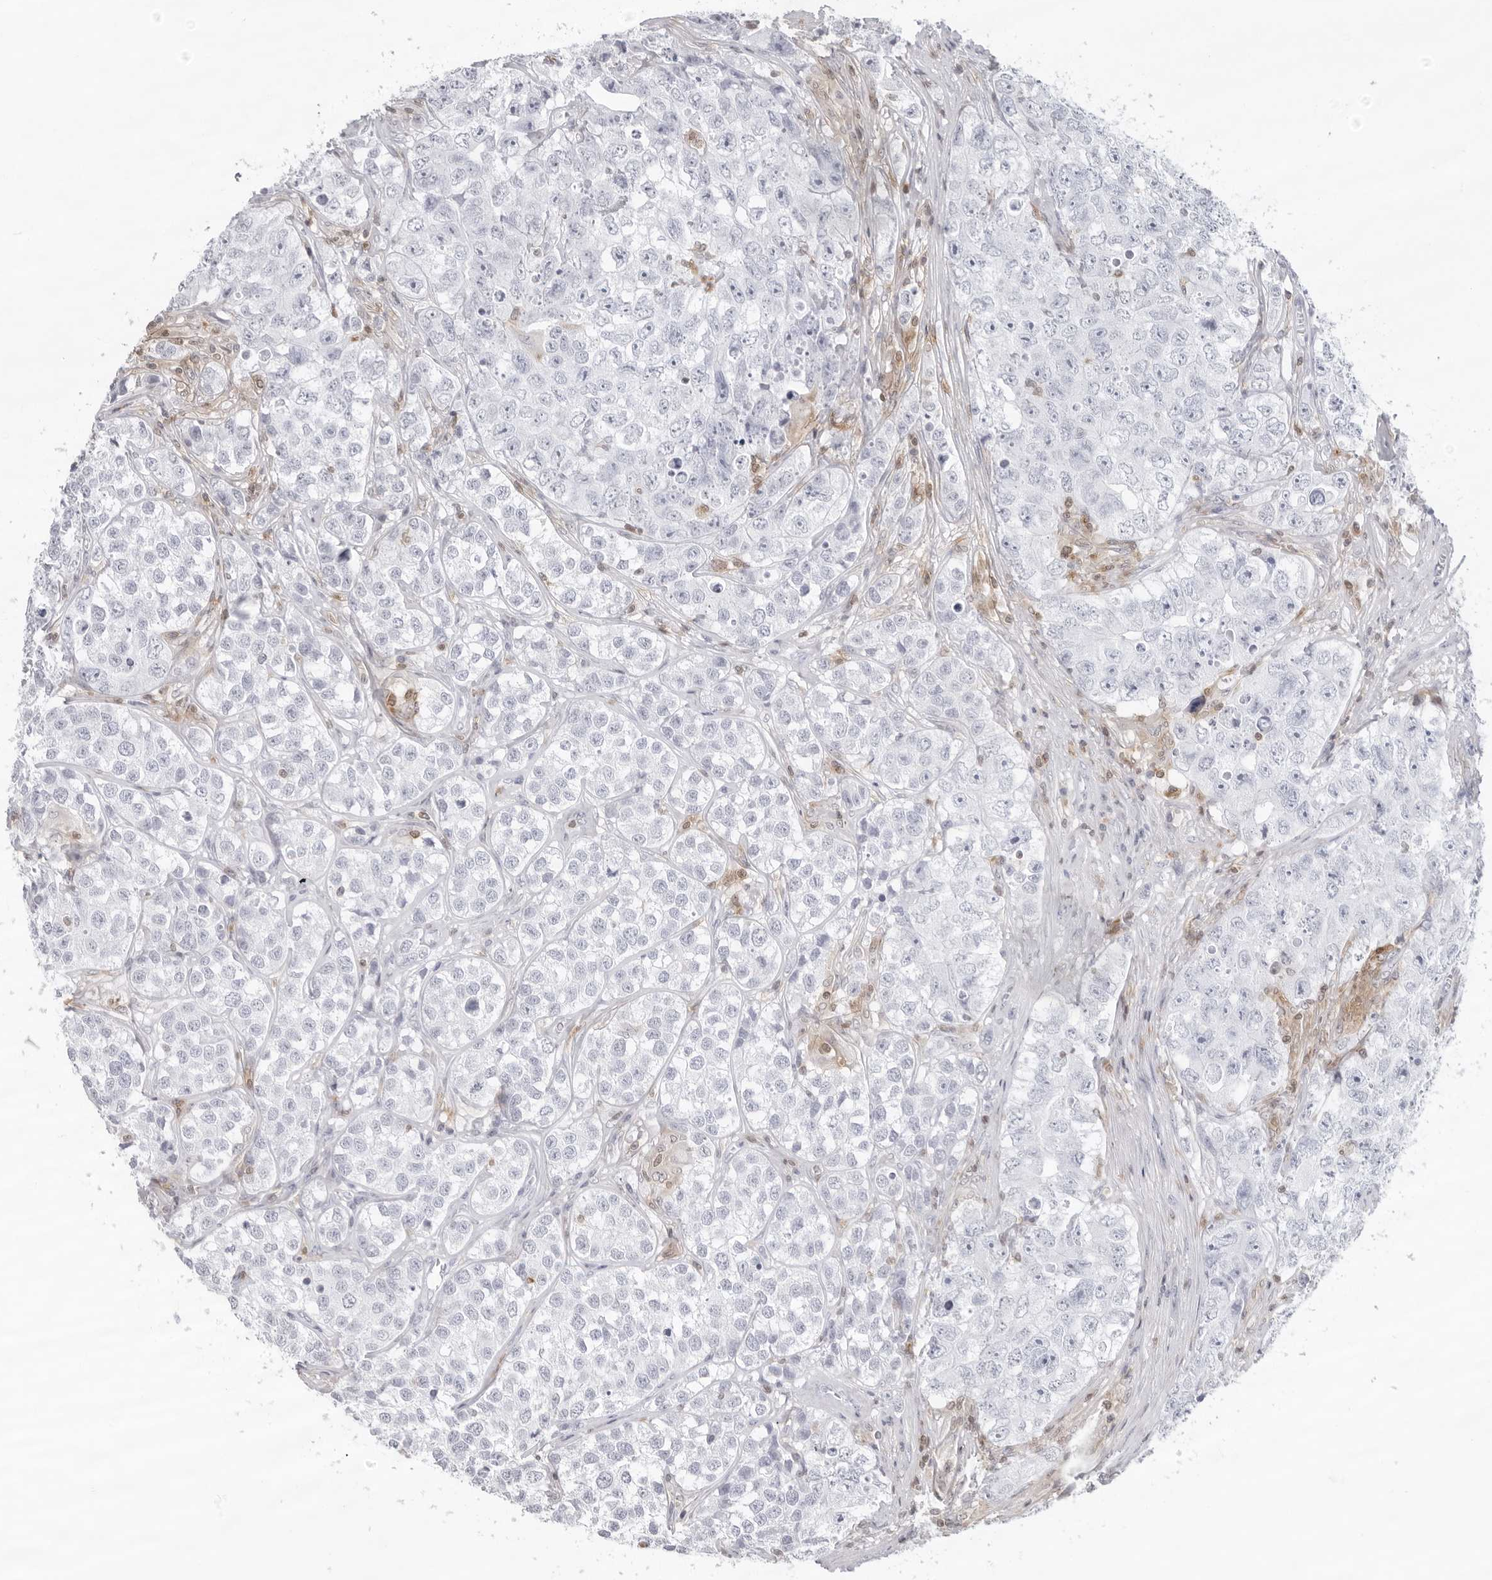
{"staining": {"intensity": "negative", "quantity": "none", "location": "none"}, "tissue": "testis cancer", "cell_type": "Tumor cells", "image_type": "cancer", "snomed": [{"axis": "morphology", "description": "Seminoma, NOS"}, {"axis": "morphology", "description": "Carcinoma, Embryonal, NOS"}, {"axis": "topography", "description": "Testis"}], "caption": "Immunohistochemistry (IHC) image of seminoma (testis) stained for a protein (brown), which reveals no positivity in tumor cells.", "gene": "FMNL1", "patient": {"sex": "male", "age": 43}}